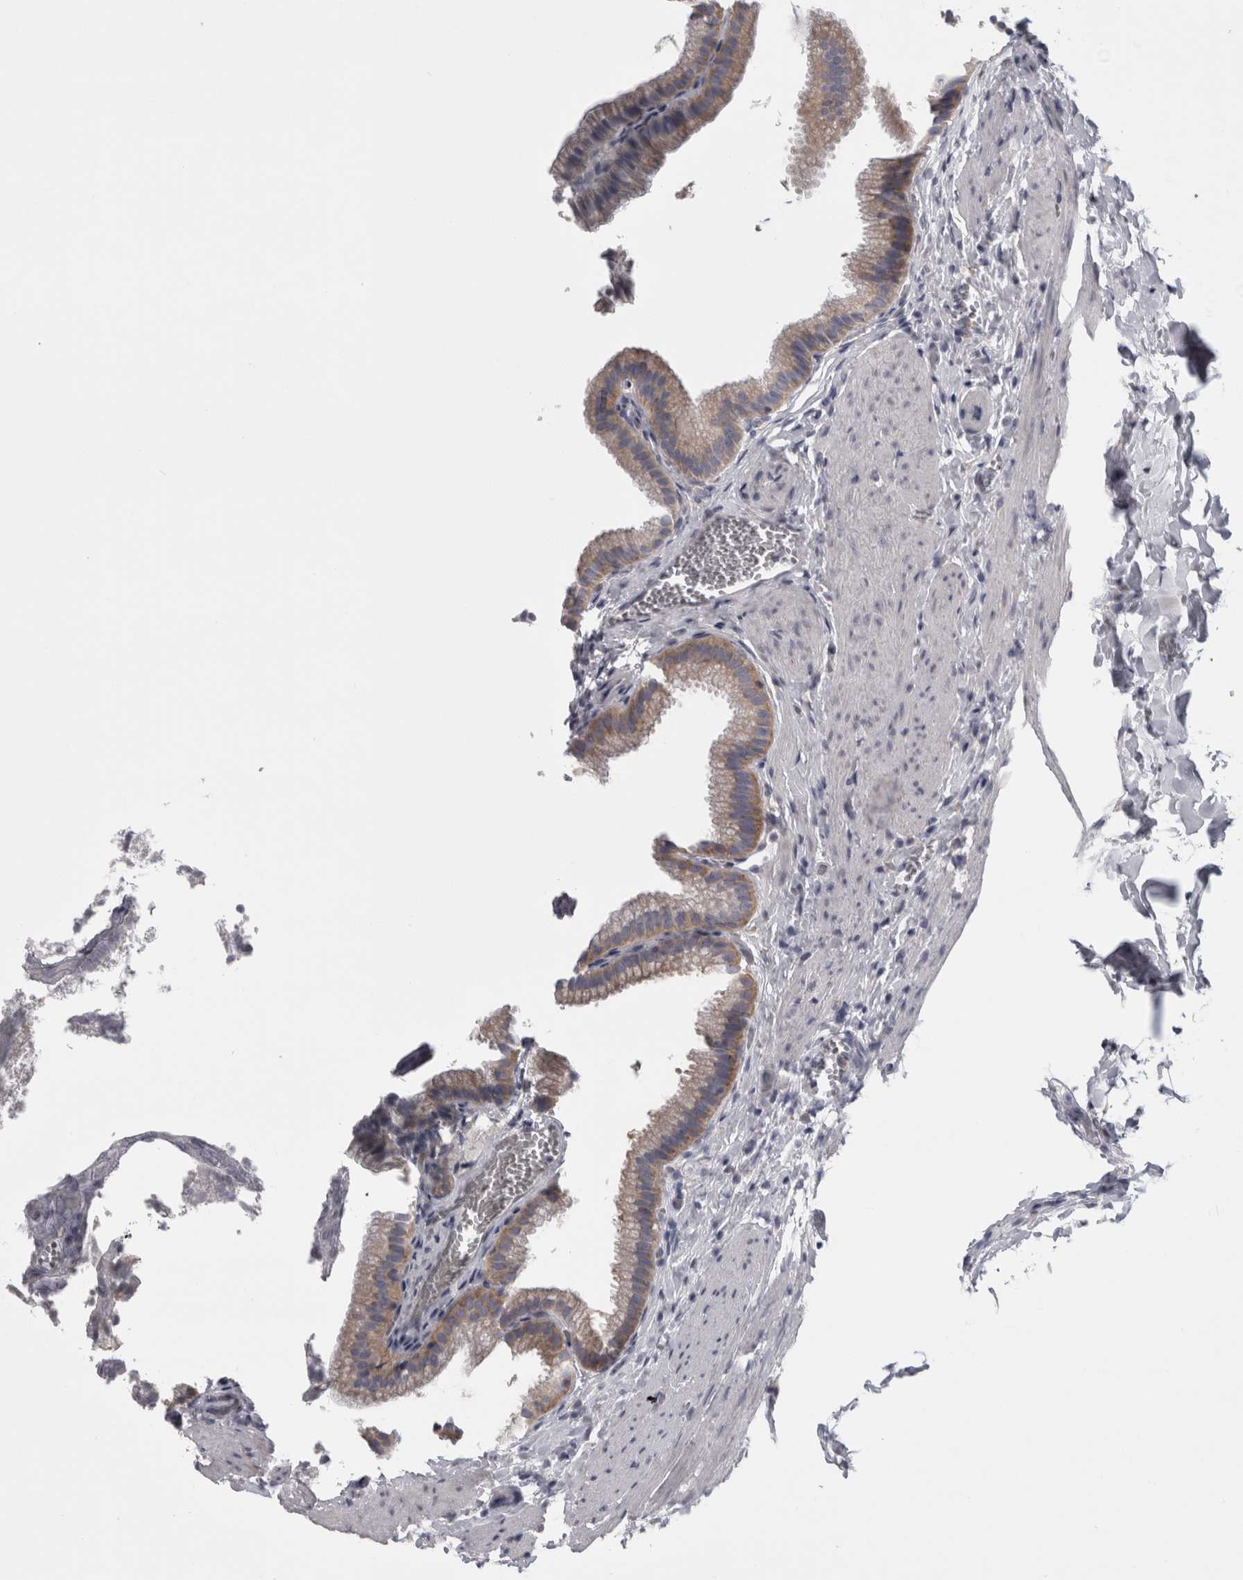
{"staining": {"intensity": "weak", "quantity": ">75%", "location": "cytoplasmic/membranous"}, "tissue": "gallbladder", "cell_type": "Glandular cells", "image_type": "normal", "snomed": [{"axis": "morphology", "description": "Normal tissue, NOS"}, {"axis": "topography", "description": "Gallbladder"}], "caption": "Unremarkable gallbladder reveals weak cytoplasmic/membranous staining in approximately >75% of glandular cells, visualized by immunohistochemistry. (Stains: DAB (3,3'-diaminobenzidine) in brown, nuclei in blue, Microscopy: brightfield microscopy at high magnification).", "gene": "PRRC2C", "patient": {"sex": "male", "age": 38}}